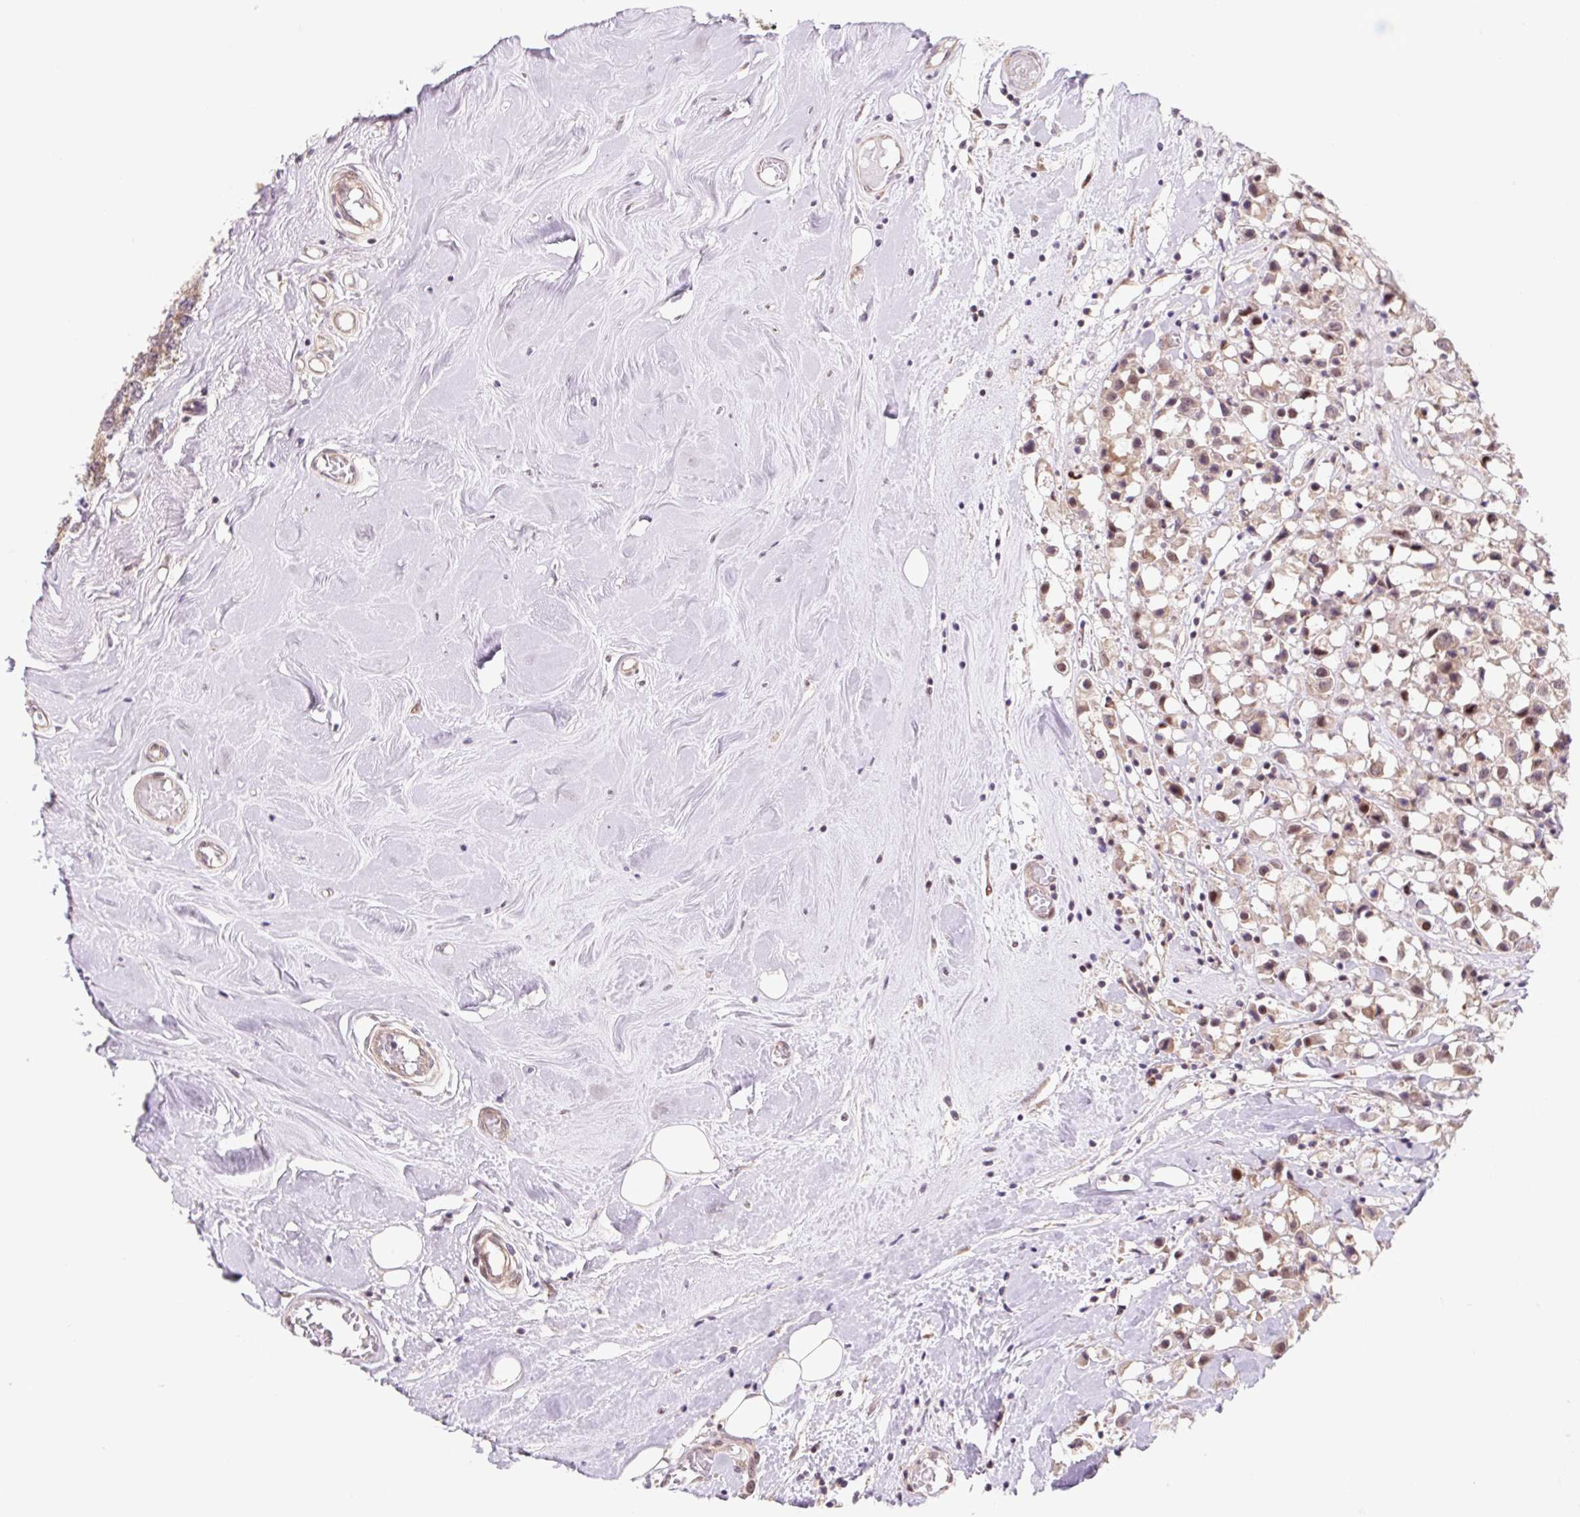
{"staining": {"intensity": "weak", "quantity": ">75%", "location": "cytoplasmic/membranous,nuclear"}, "tissue": "breast cancer", "cell_type": "Tumor cells", "image_type": "cancer", "snomed": [{"axis": "morphology", "description": "Duct carcinoma"}, {"axis": "topography", "description": "Breast"}], "caption": "Tumor cells display low levels of weak cytoplasmic/membranous and nuclear positivity in about >75% of cells in human breast invasive ductal carcinoma.", "gene": "HFE", "patient": {"sex": "female", "age": 61}}